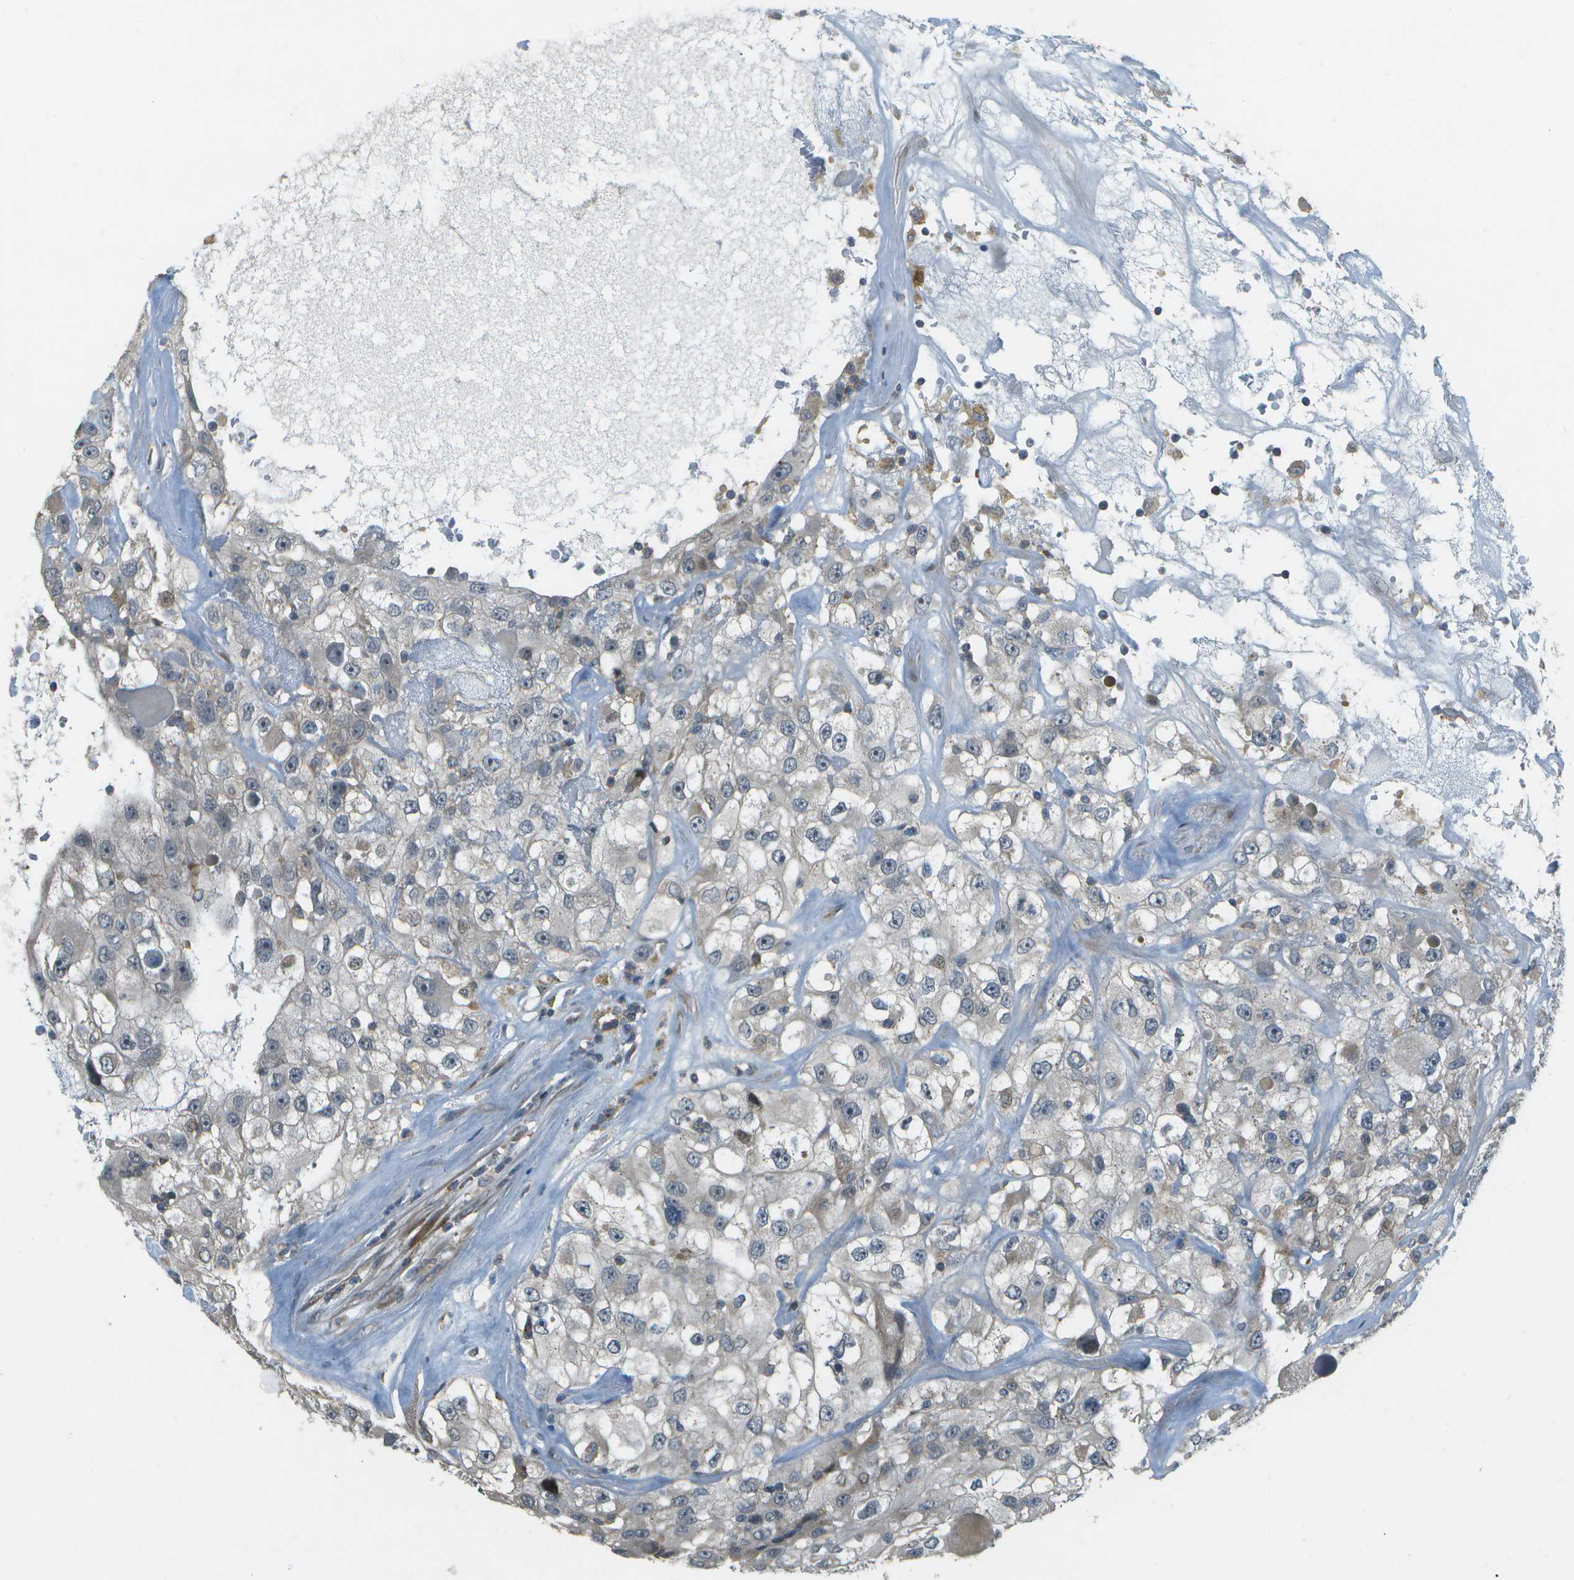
{"staining": {"intensity": "negative", "quantity": "none", "location": "none"}, "tissue": "renal cancer", "cell_type": "Tumor cells", "image_type": "cancer", "snomed": [{"axis": "morphology", "description": "Adenocarcinoma, NOS"}, {"axis": "topography", "description": "Kidney"}], "caption": "There is no significant expression in tumor cells of renal cancer (adenocarcinoma).", "gene": "WNK2", "patient": {"sex": "female", "age": 52}}